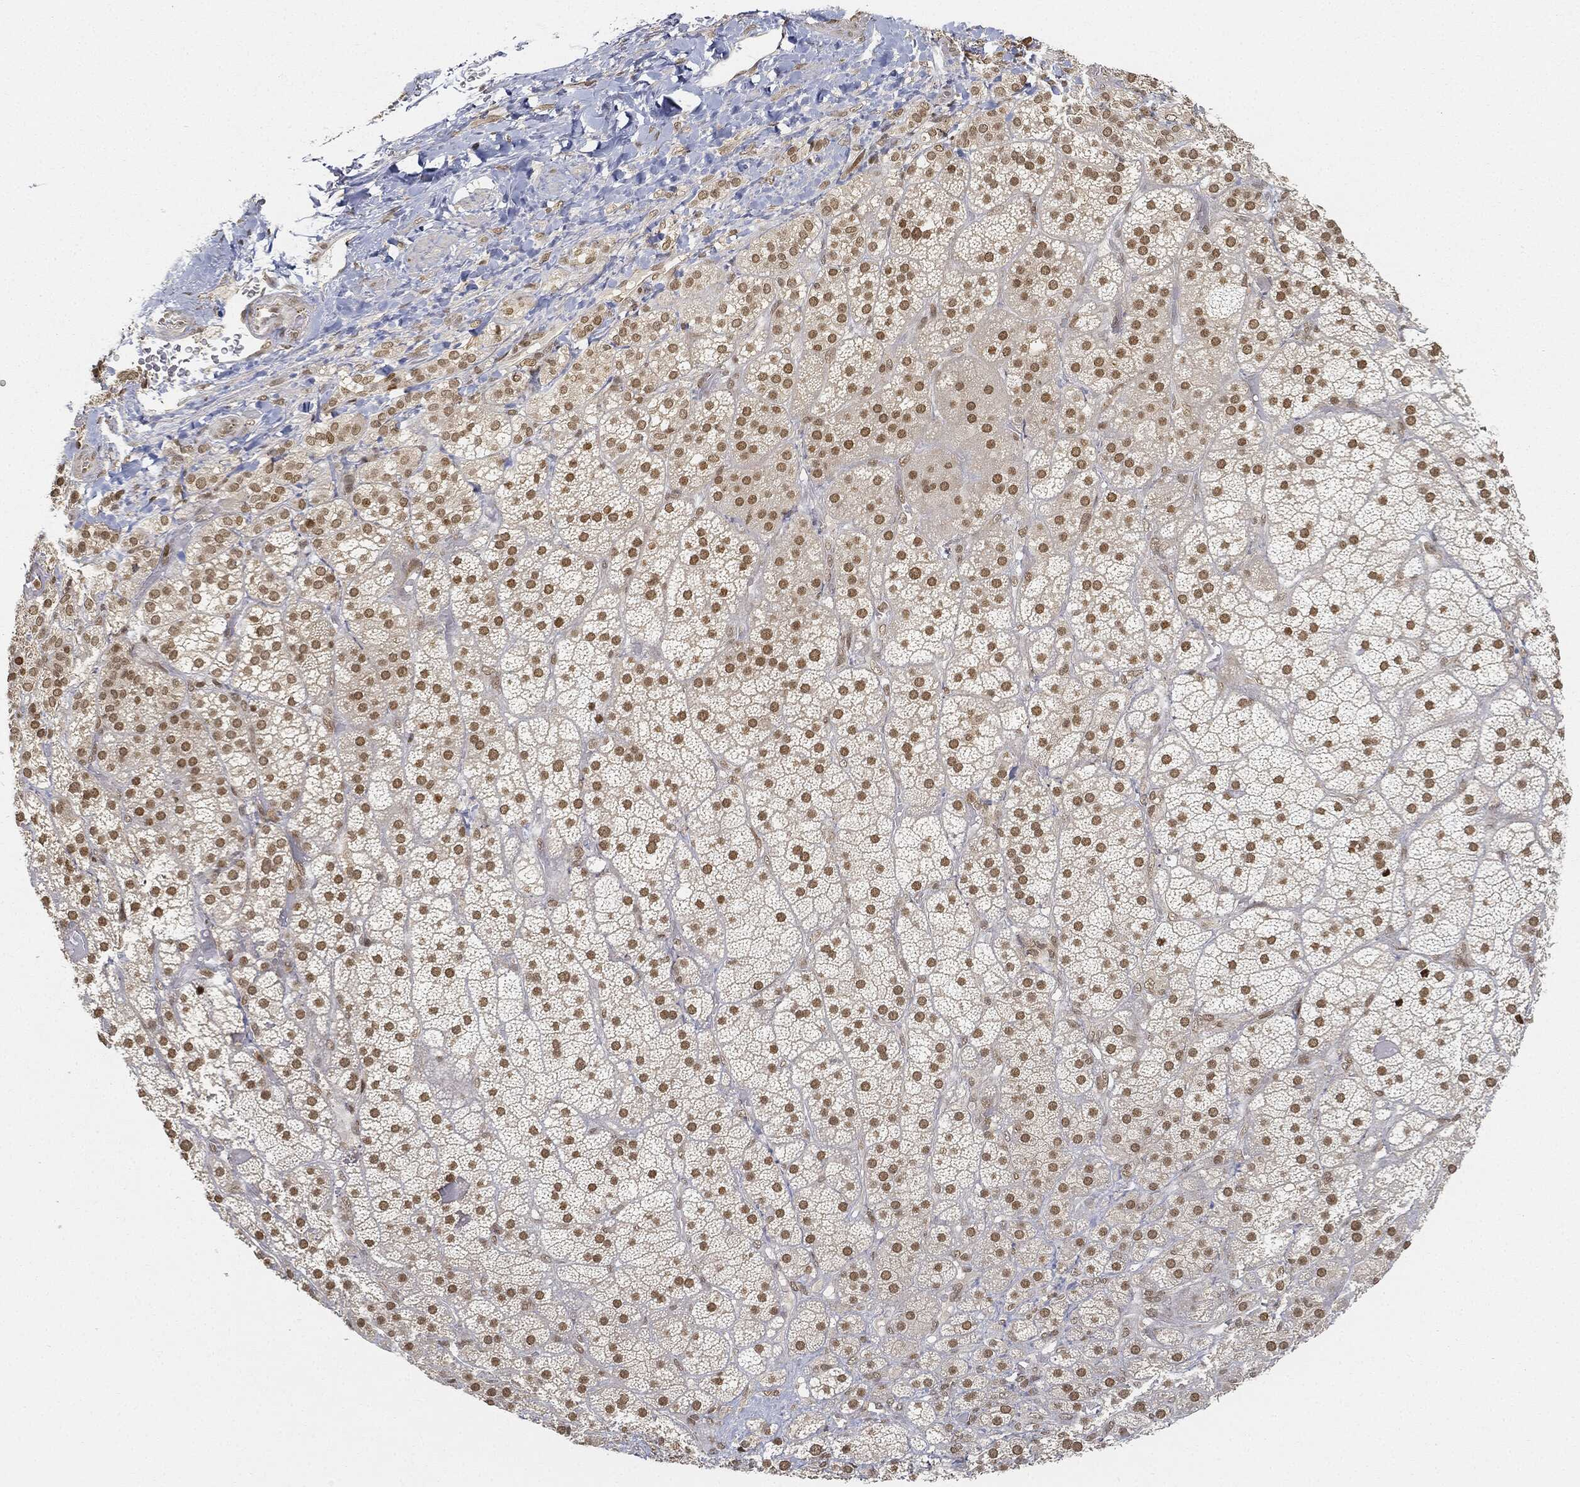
{"staining": {"intensity": "moderate", "quantity": "25%-75%", "location": "nuclear"}, "tissue": "adrenal gland", "cell_type": "Glandular cells", "image_type": "normal", "snomed": [{"axis": "morphology", "description": "Normal tissue, NOS"}, {"axis": "topography", "description": "Adrenal gland"}], "caption": "The immunohistochemical stain labels moderate nuclear expression in glandular cells of unremarkable adrenal gland.", "gene": "CIB1", "patient": {"sex": "male", "age": 57}}